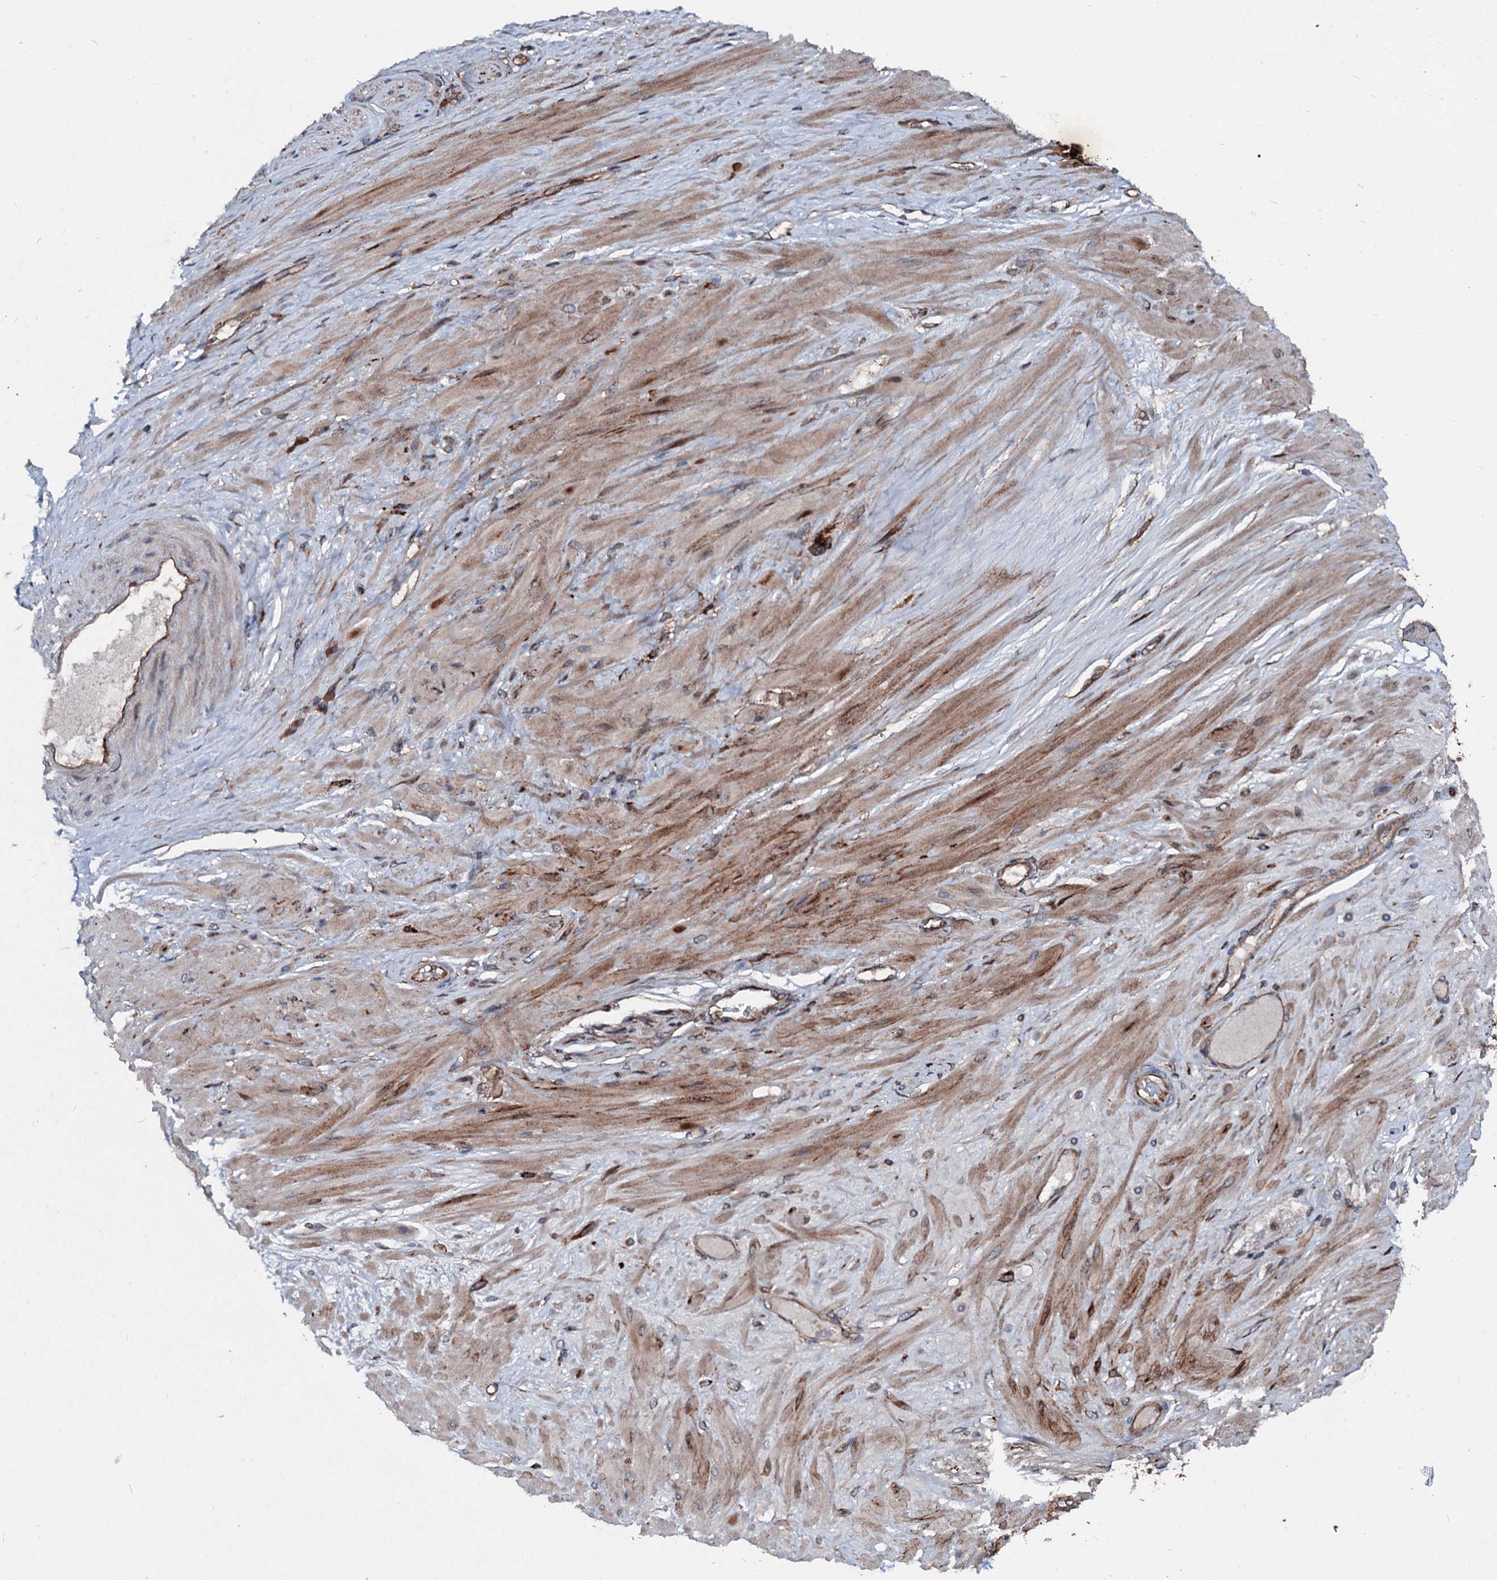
{"staining": {"intensity": "strong", "quantity": ">75%", "location": "cytoplasmic/membranous"}, "tissue": "adipose tissue", "cell_type": "Adipocytes", "image_type": "normal", "snomed": [{"axis": "morphology", "description": "Normal tissue, NOS"}, {"axis": "morphology", "description": "Adenocarcinoma, Low grade"}, {"axis": "topography", "description": "Prostate"}, {"axis": "topography", "description": "Peripheral nerve tissue"}], "caption": "Immunohistochemistry staining of unremarkable adipose tissue, which demonstrates high levels of strong cytoplasmic/membranous expression in approximately >75% of adipocytes indicating strong cytoplasmic/membranous protein expression. The staining was performed using DAB (3,3'-diaminobenzidine) (brown) for protein detection and nuclei were counterstained in hematoxylin (blue).", "gene": "DDIAS", "patient": {"sex": "male", "age": 63}}